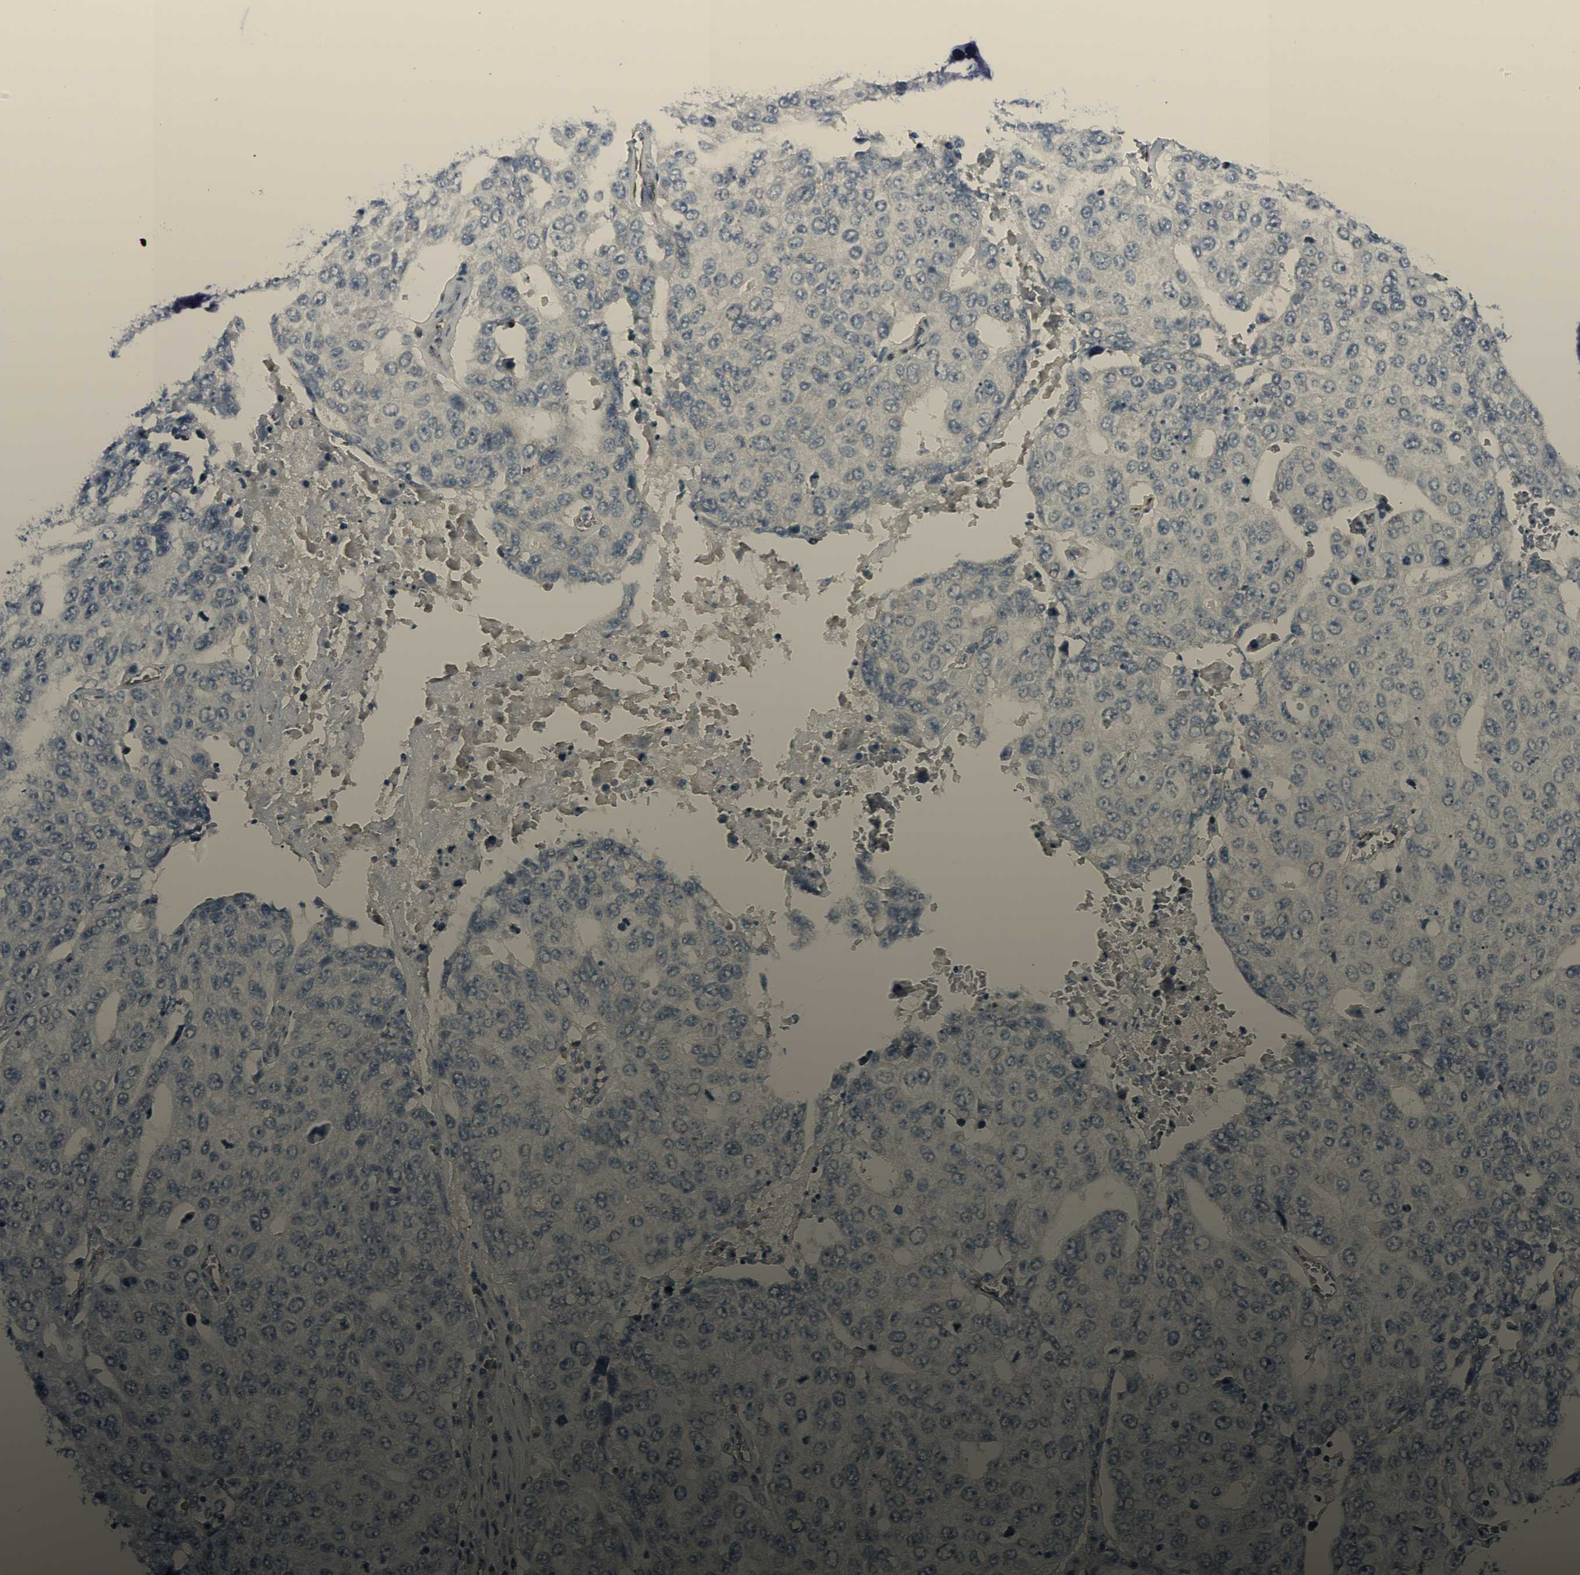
{"staining": {"intensity": "negative", "quantity": "none", "location": "none"}, "tissue": "ovarian cancer", "cell_type": "Tumor cells", "image_type": "cancer", "snomed": [{"axis": "morphology", "description": "Carcinoma, endometroid"}, {"axis": "topography", "description": "Ovary"}], "caption": "Histopathology image shows no protein staining in tumor cells of ovarian endometroid carcinoma tissue.", "gene": "SLC6A15", "patient": {"sex": "female", "age": 62}}